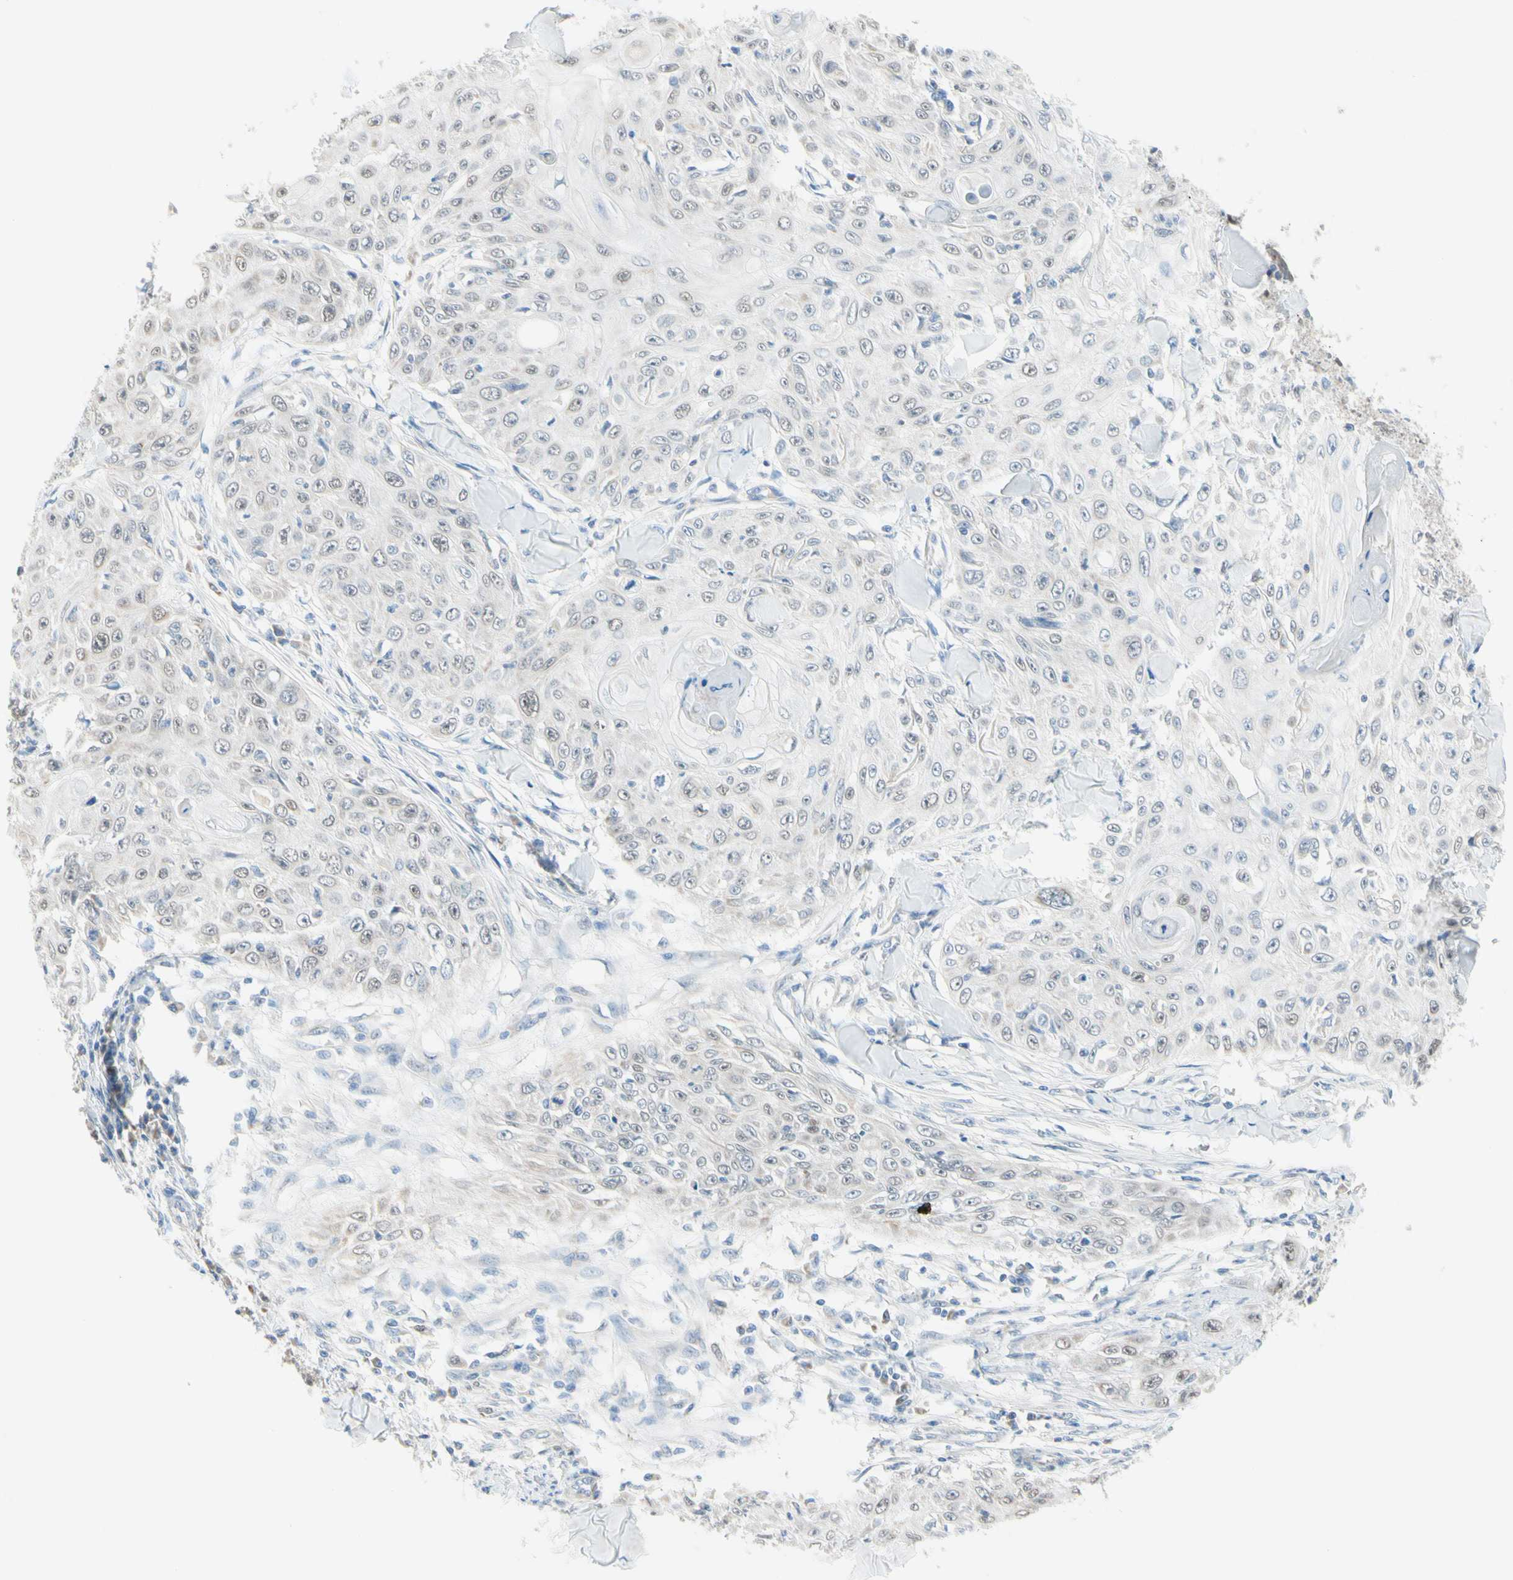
{"staining": {"intensity": "negative", "quantity": "none", "location": "none"}, "tissue": "skin cancer", "cell_type": "Tumor cells", "image_type": "cancer", "snomed": [{"axis": "morphology", "description": "Squamous cell carcinoma, NOS"}, {"axis": "topography", "description": "Skin"}], "caption": "This is an immunohistochemistry micrograph of squamous cell carcinoma (skin). There is no expression in tumor cells.", "gene": "MFF", "patient": {"sex": "male", "age": 86}}